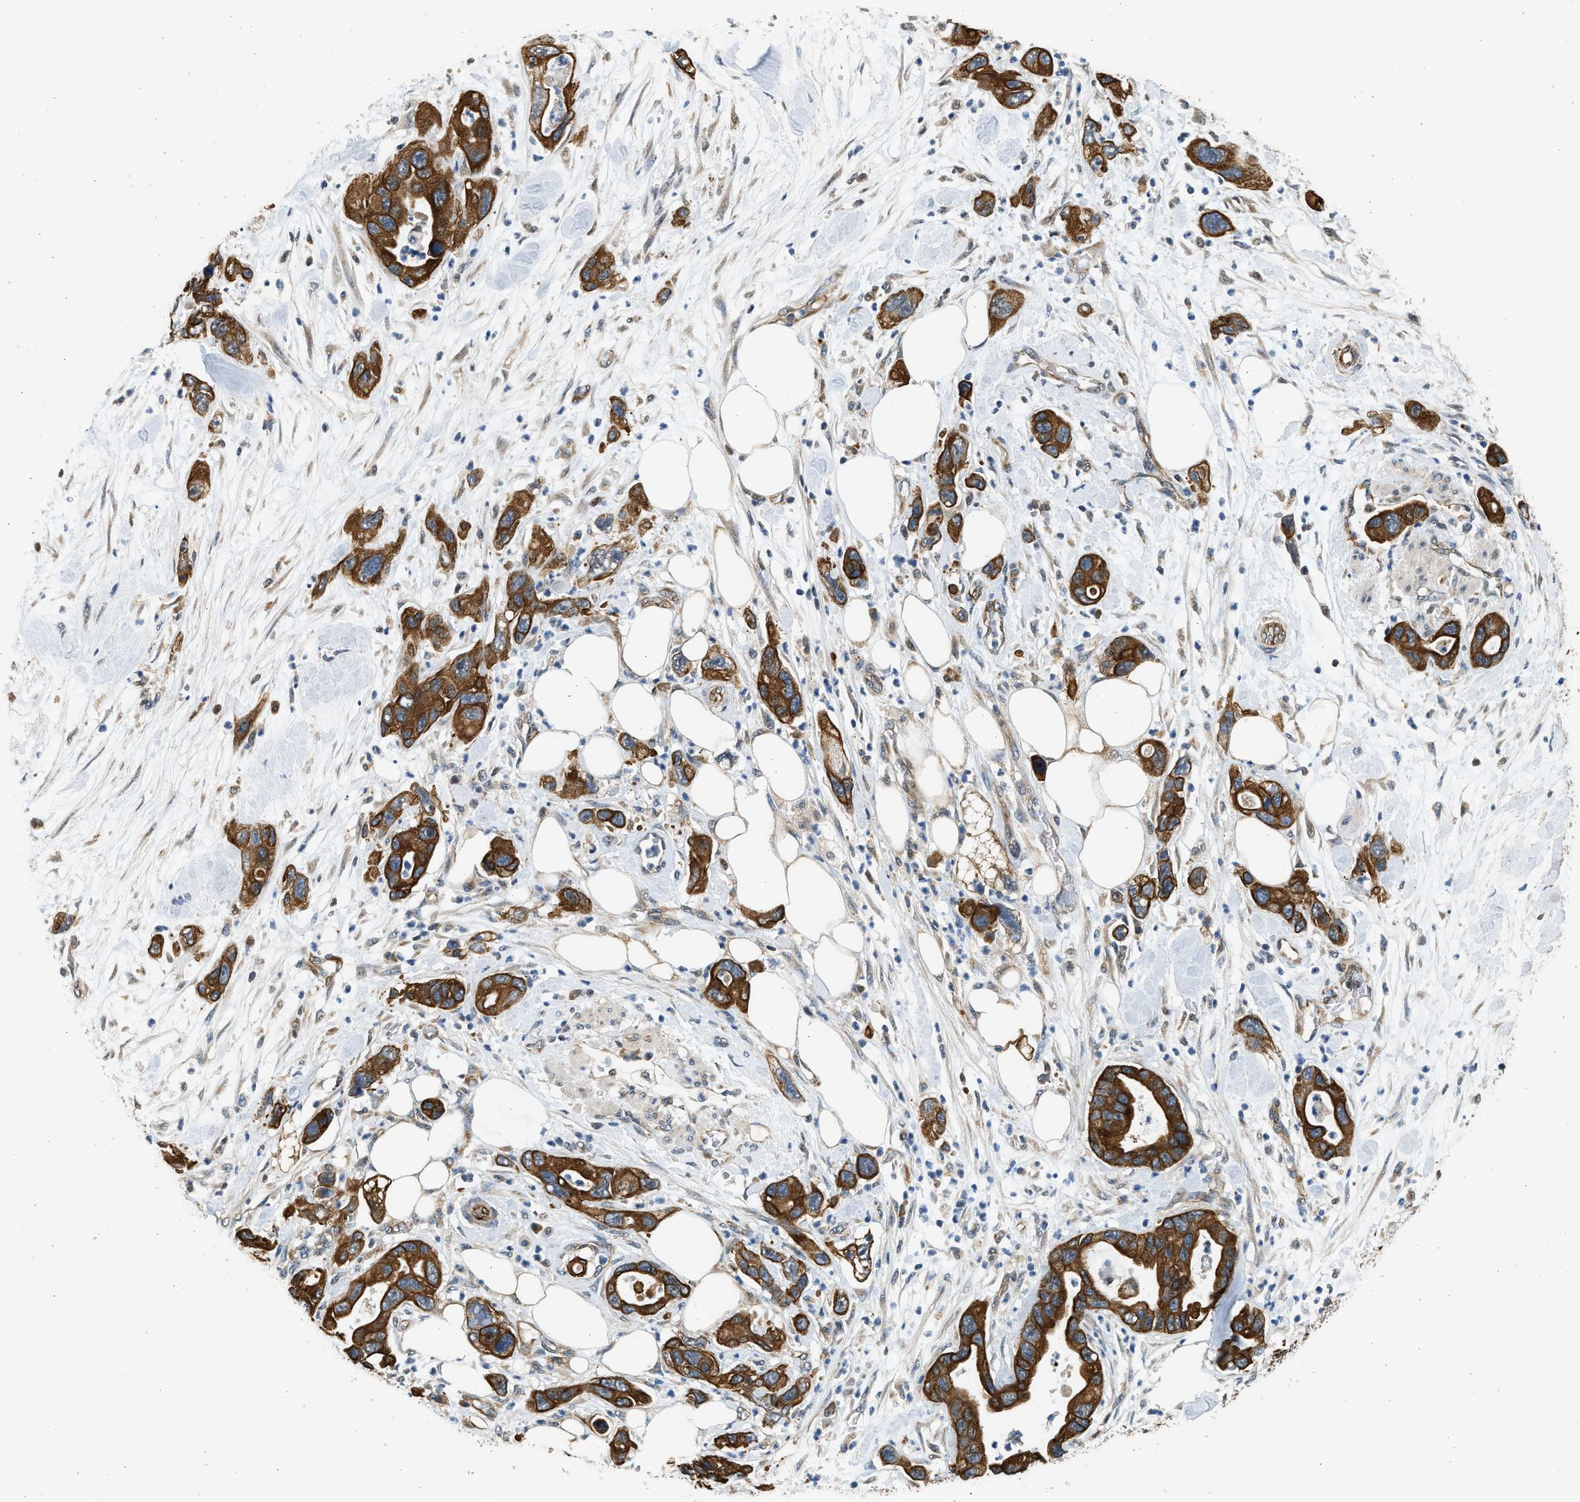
{"staining": {"intensity": "strong", "quantity": ">75%", "location": "cytoplasmic/membranous"}, "tissue": "pancreatic cancer", "cell_type": "Tumor cells", "image_type": "cancer", "snomed": [{"axis": "morphology", "description": "Normal tissue, NOS"}, {"axis": "morphology", "description": "Adenocarcinoma, NOS"}, {"axis": "topography", "description": "Pancreas"}], "caption": "Protein expression by immunohistochemistry demonstrates strong cytoplasmic/membranous staining in about >75% of tumor cells in adenocarcinoma (pancreatic). The protein of interest is stained brown, and the nuclei are stained in blue (DAB IHC with brightfield microscopy, high magnification).", "gene": "PCLO", "patient": {"sex": "female", "age": 71}}